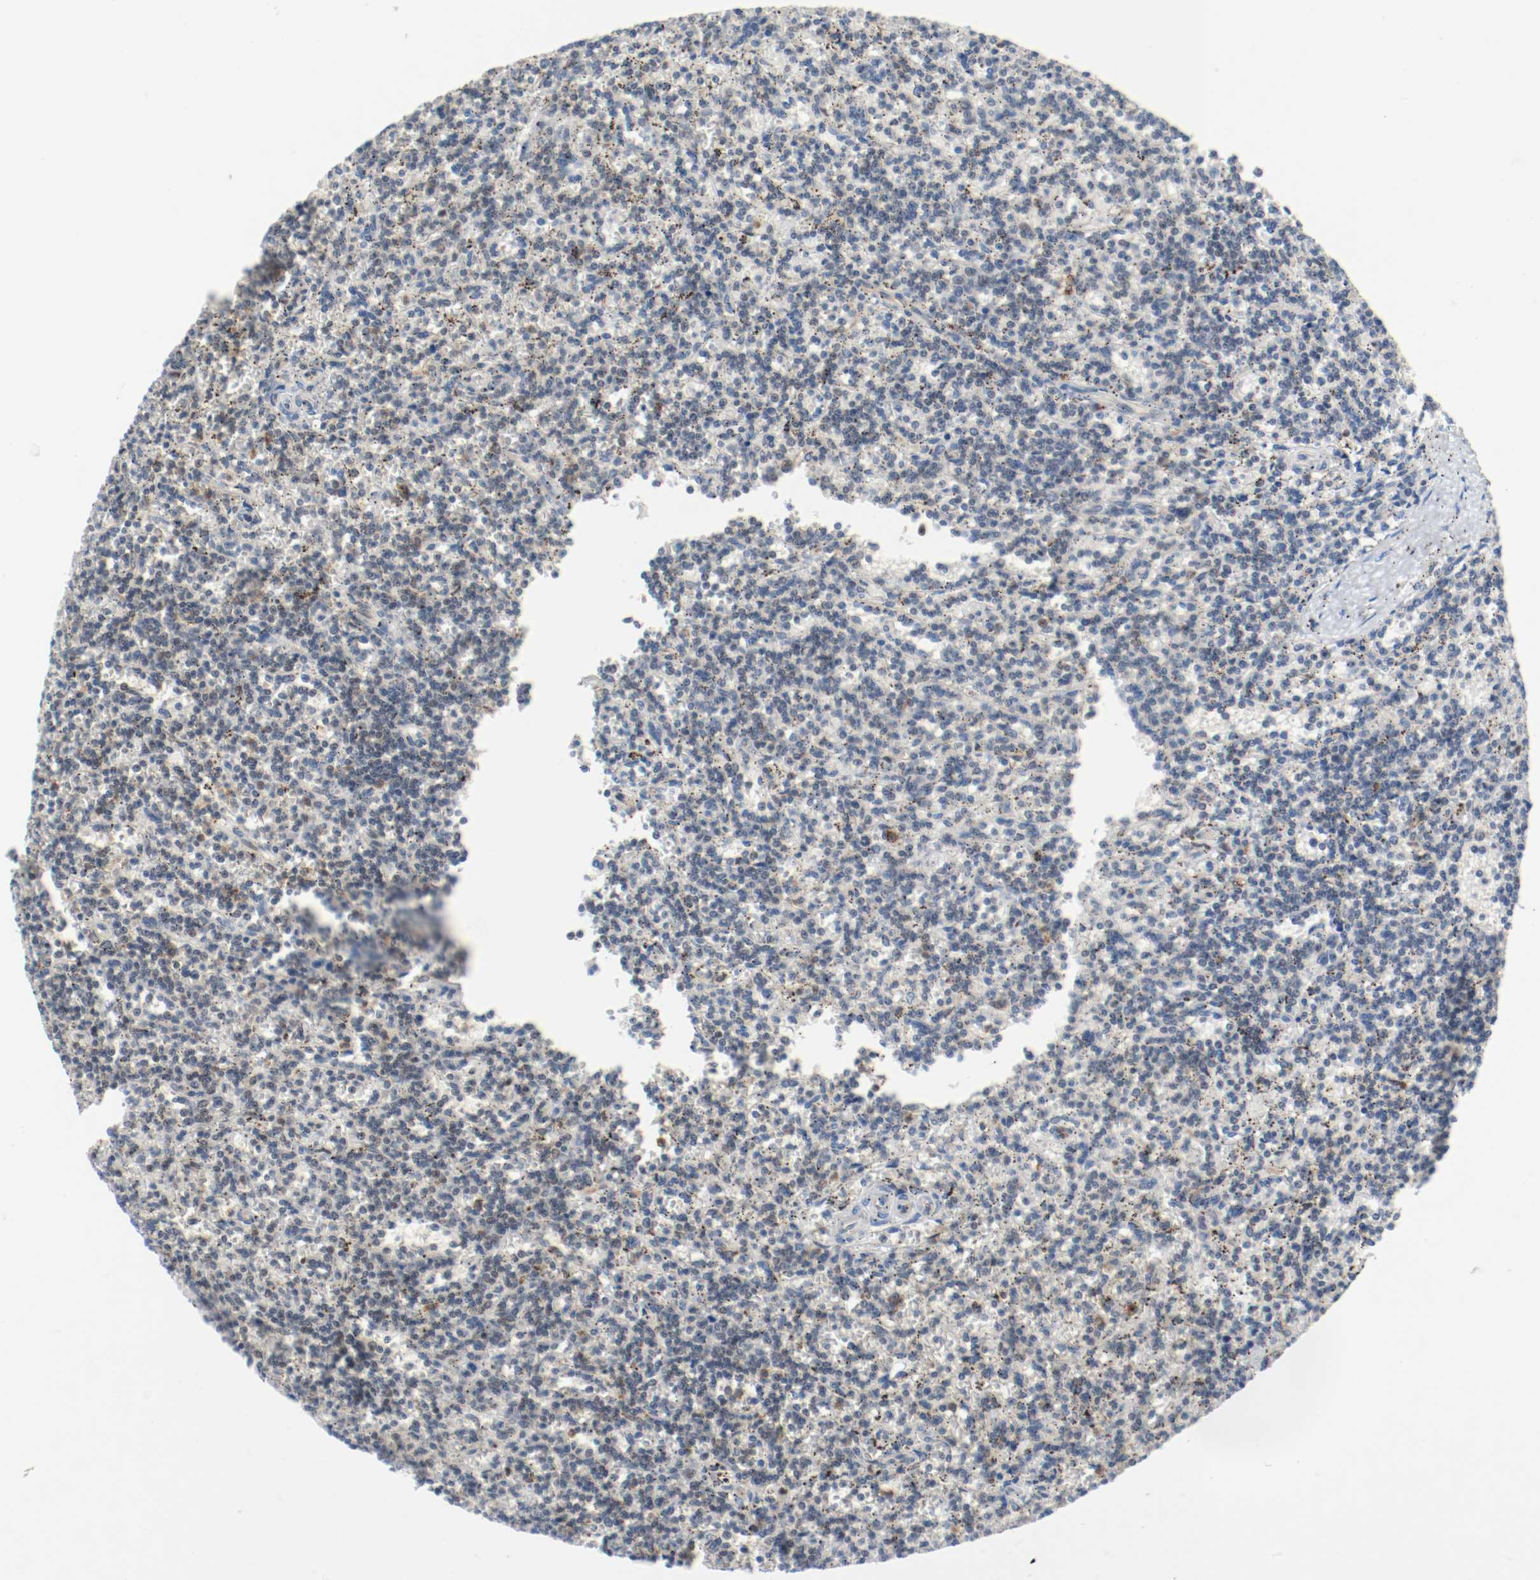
{"staining": {"intensity": "weak", "quantity": "<25%", "location": "cytoplasmic/membranous"}, "tissue": "lymphoma", "cell_type": "Tumor cells", "image_type": "cancer", "snomed": [{"axis": "morphology", "description": "Malignant lymphoma, non-Hodgkin's type, Low grade"}, {"axis": "topography", "description": "Spleen"}], "caption": "There is no significant positivity in tumor cells of lymphoma.", "gene": "ASH1L", "patient": {"sex": "male", "age": 73}}